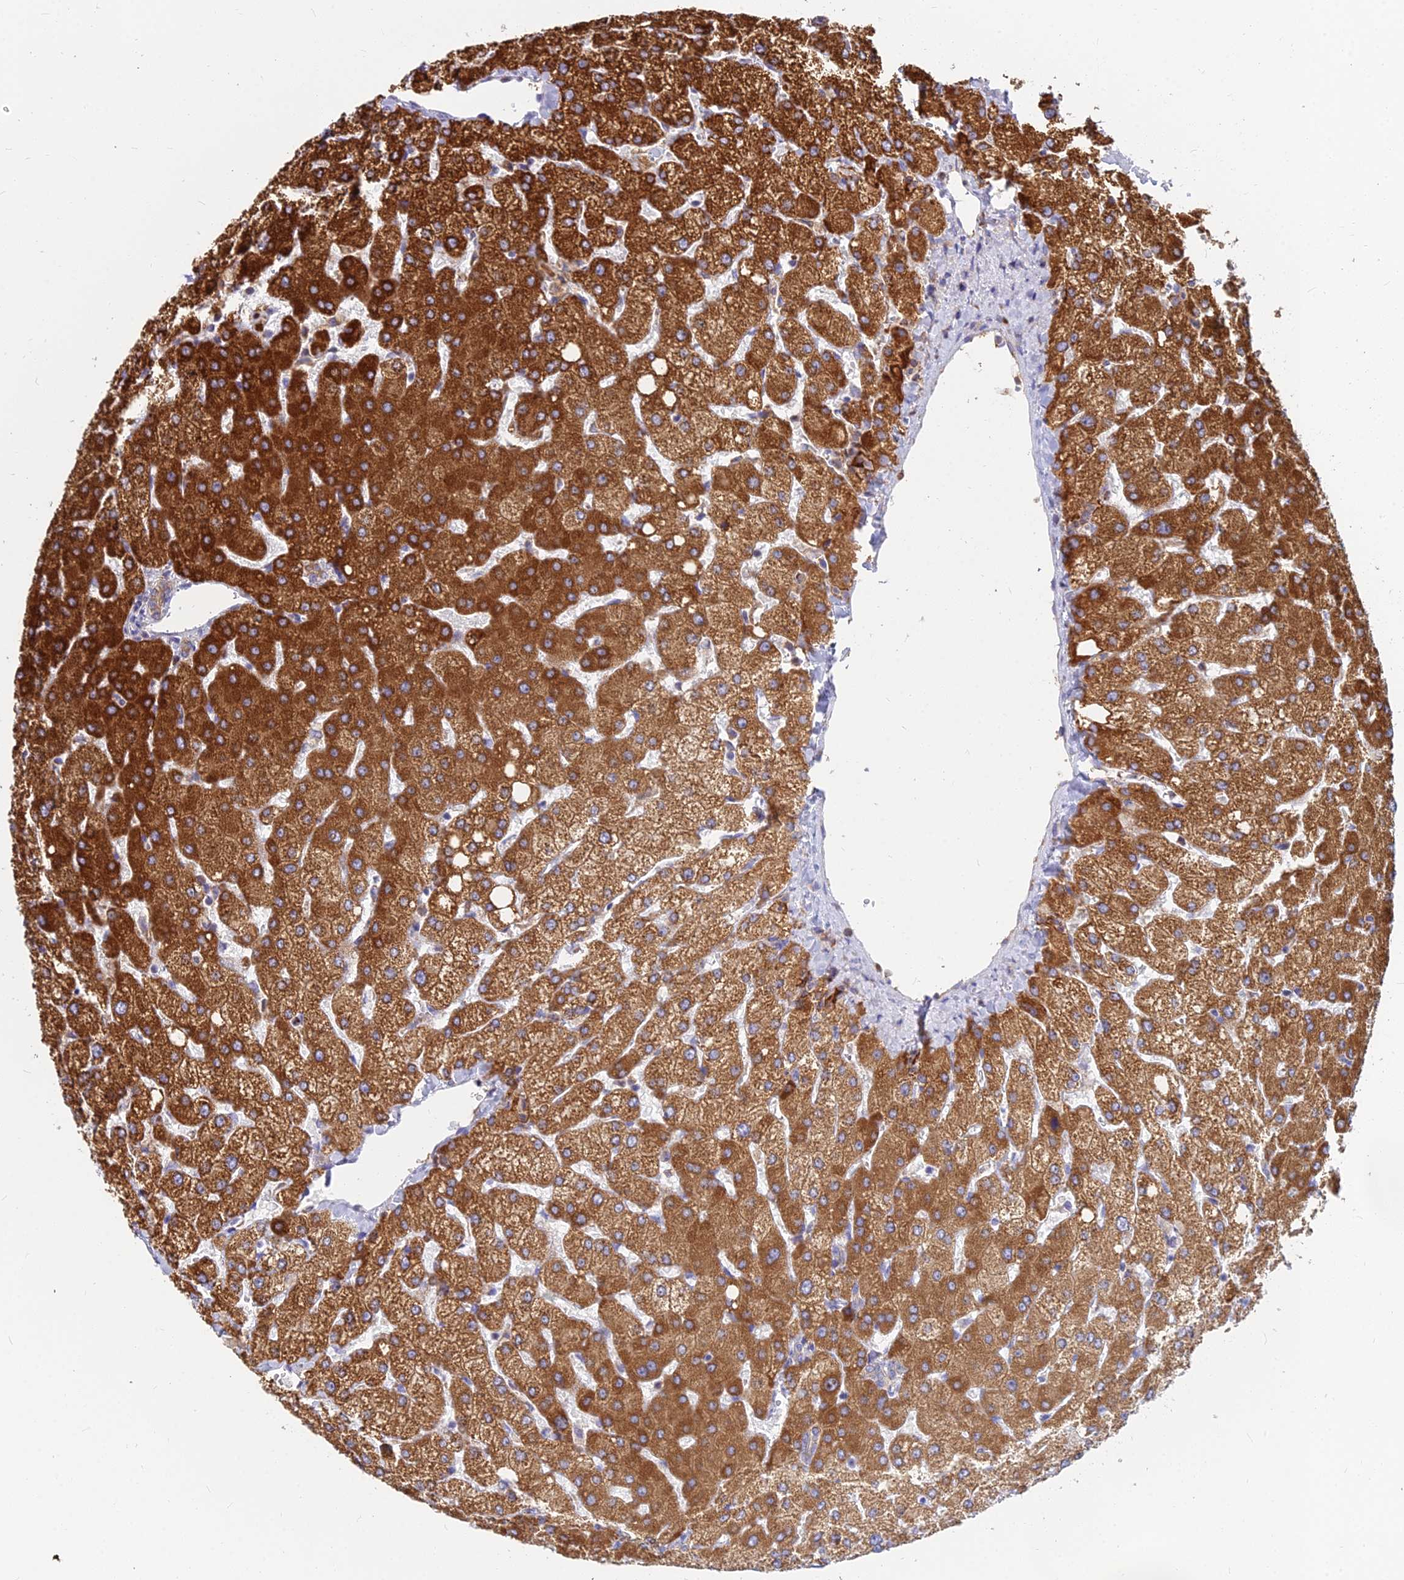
{"staining": {"intensity": "moderate", "quantity": "25%-75%", "location": "cytoplasmic/membranous"}, "tissue": "liver", "cell_type": "Cholangiocytes", "image_type": "normal", "snomed": [{"axis": "morphology", "description": "Normal tissue, NOS"}, {"axis": "topography", "description": "Liver"}], "caption": "Moderate cytoplasmic/membranous staining is seen in about 25%-75% of cholangiocytes in benign liver. (DAB IHC, brown staining for protein, blue staining for nuclei).", "gene": "CCT6A", "patient": {"sex": "female", "age": 54}}